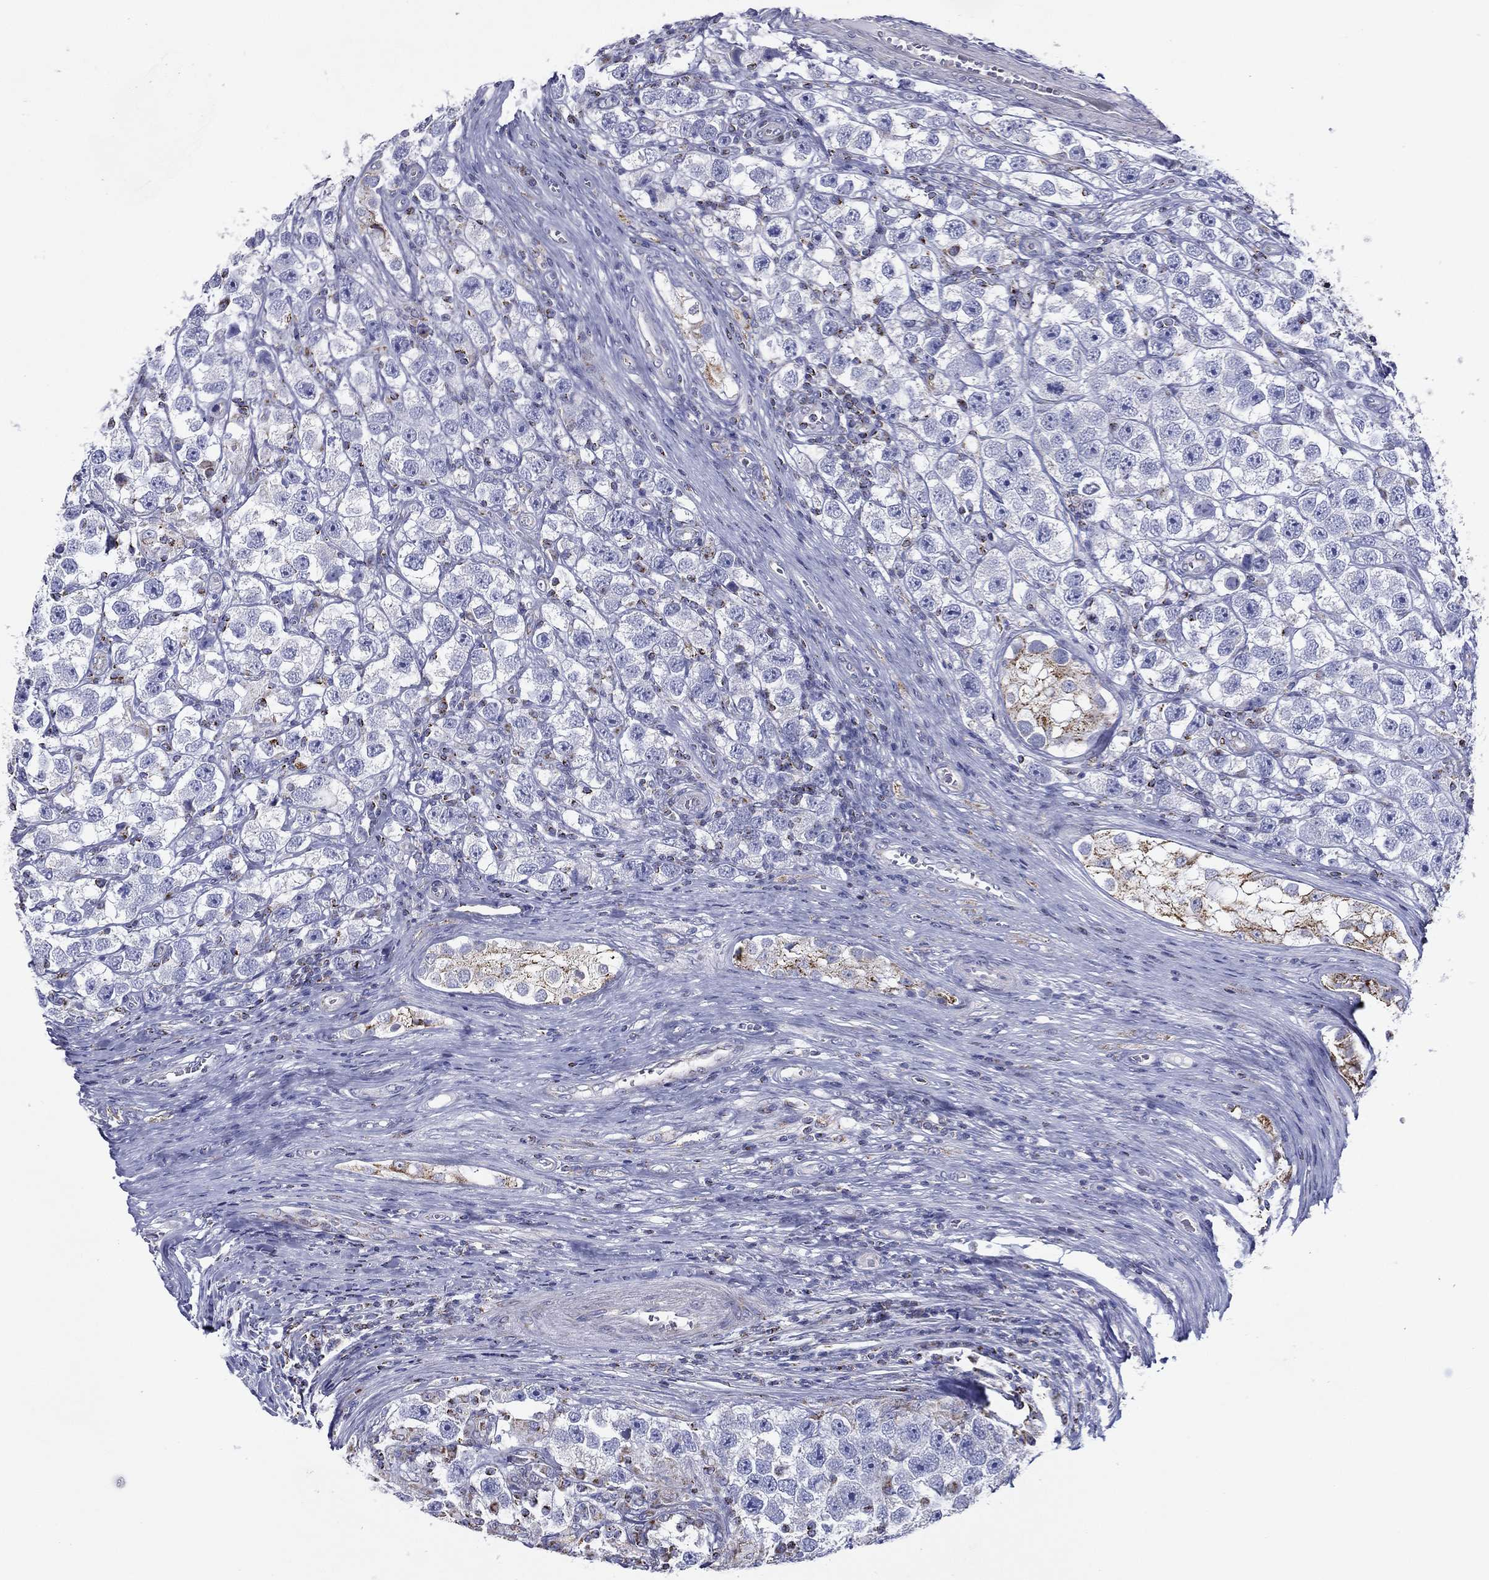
{"staining": {"intensity": "negative", "quantity": "none", "location": "none"}, "tissue": "testis cancer", "cell_type": "Tumor cells", "image_type": "cancer", "snomed": [{"axis": "morphology", "description": "Seminoma, NOS"}, {"axis": "topography", "description": "Testis"}], "caption": "Tumor cells show no significant protein expression in testis cancer. (DAB immunohistochemistry, high magnification).", "gene": "SFXN1", "patient": {"sex": "male", "age": 26}}